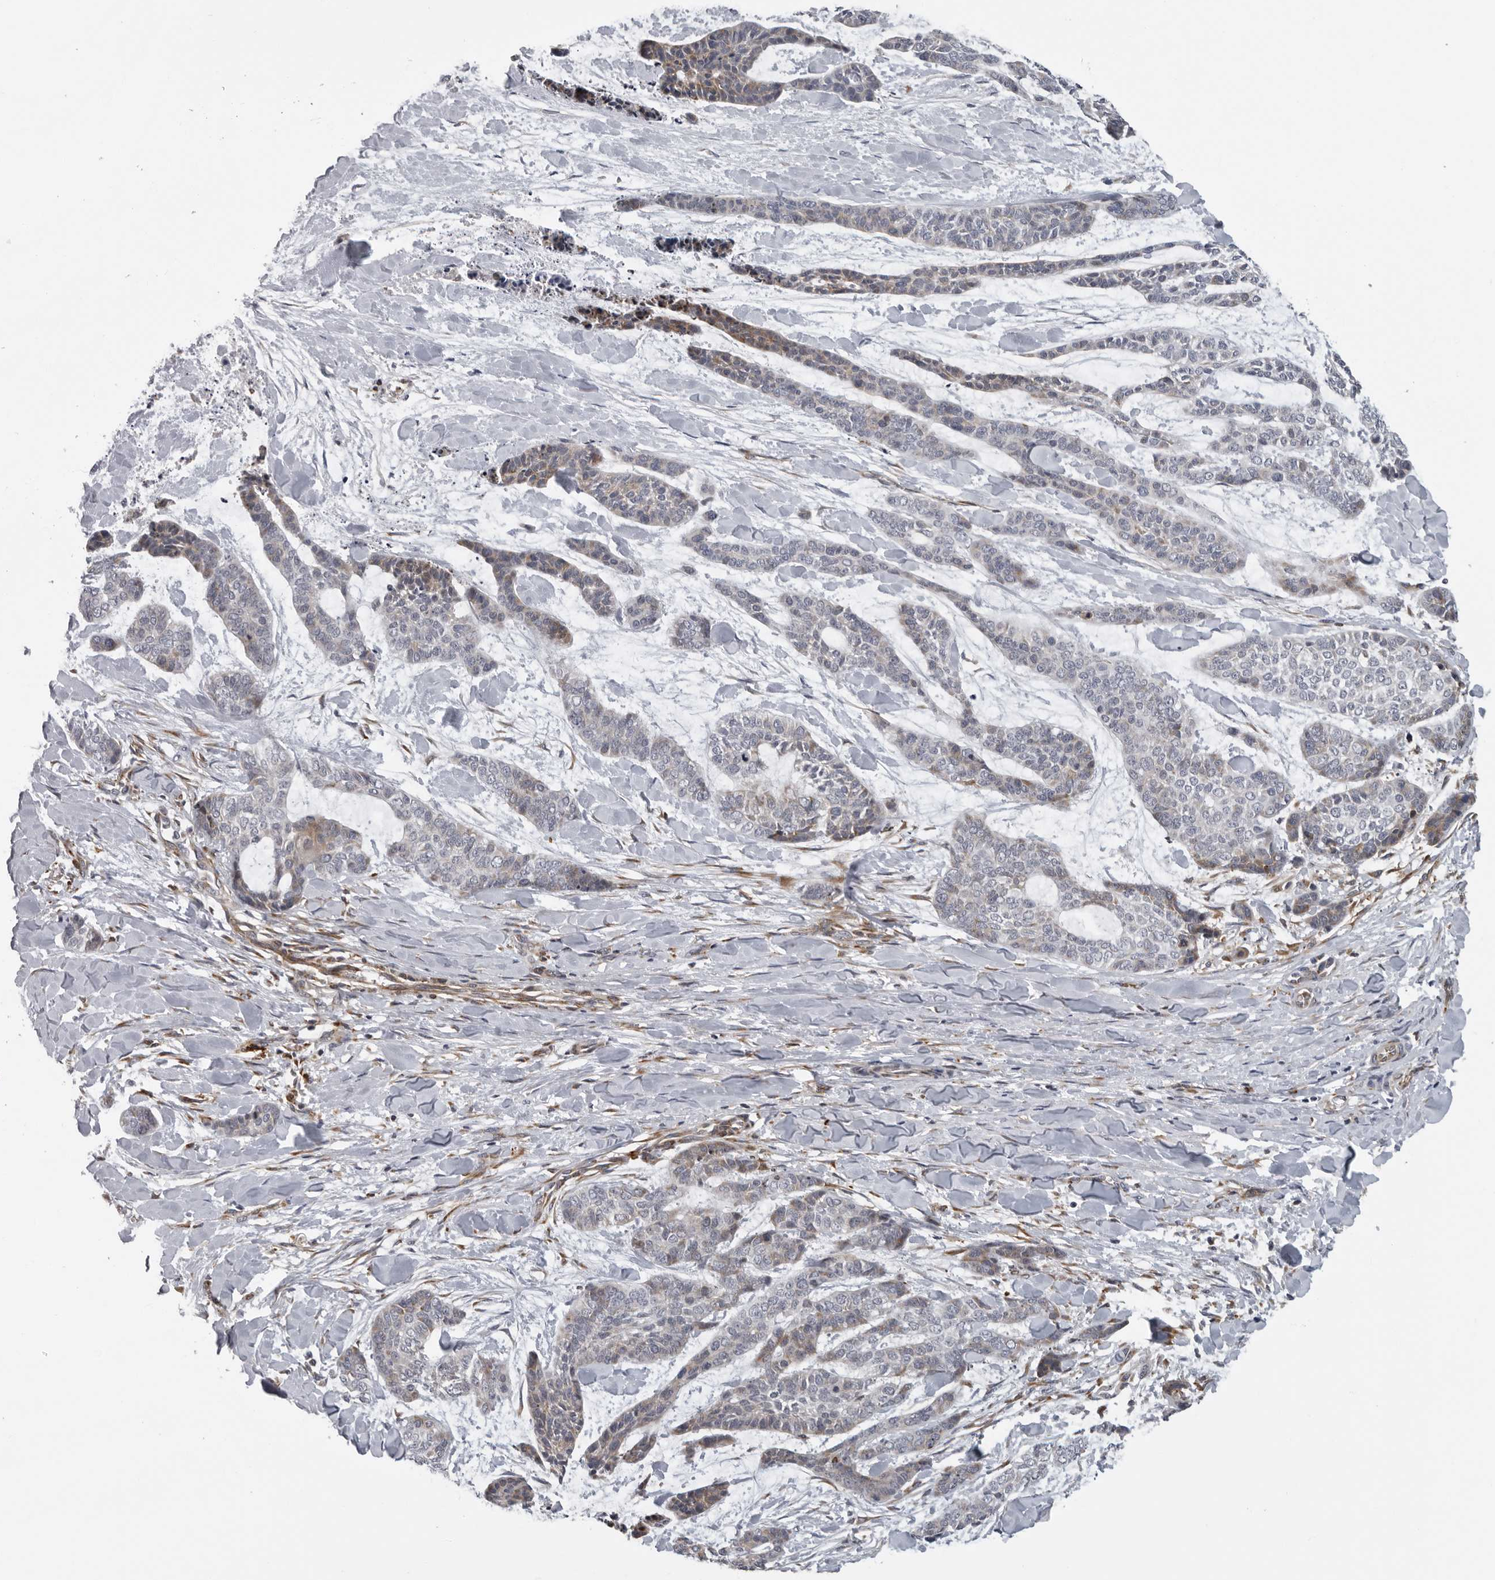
{"staining": {"intensity": "weak", "quantity": "<25%", "location": "cytoplasmic/membranous"}, "tissue": "skin cancer", "cell_type": "Tumor cells", "image_type": "cancer", "snomed": [{"axis": "morphology", "description": "Basal cell carcinoma"}, {"axis": "topography", "description": "Skin"}], "caption": "A photomicrograph of basal cell carcinoma (skin) stained for a protein exhibits no brown staining in tumor cells. The staining was performed using DAB to visualize the protein expression in brown, while the nuclei were stained in blue with hematoxylin (Magnification: 20x).", "gene": "ALPK2", "patient": {"sex": "female", "age": 64}}